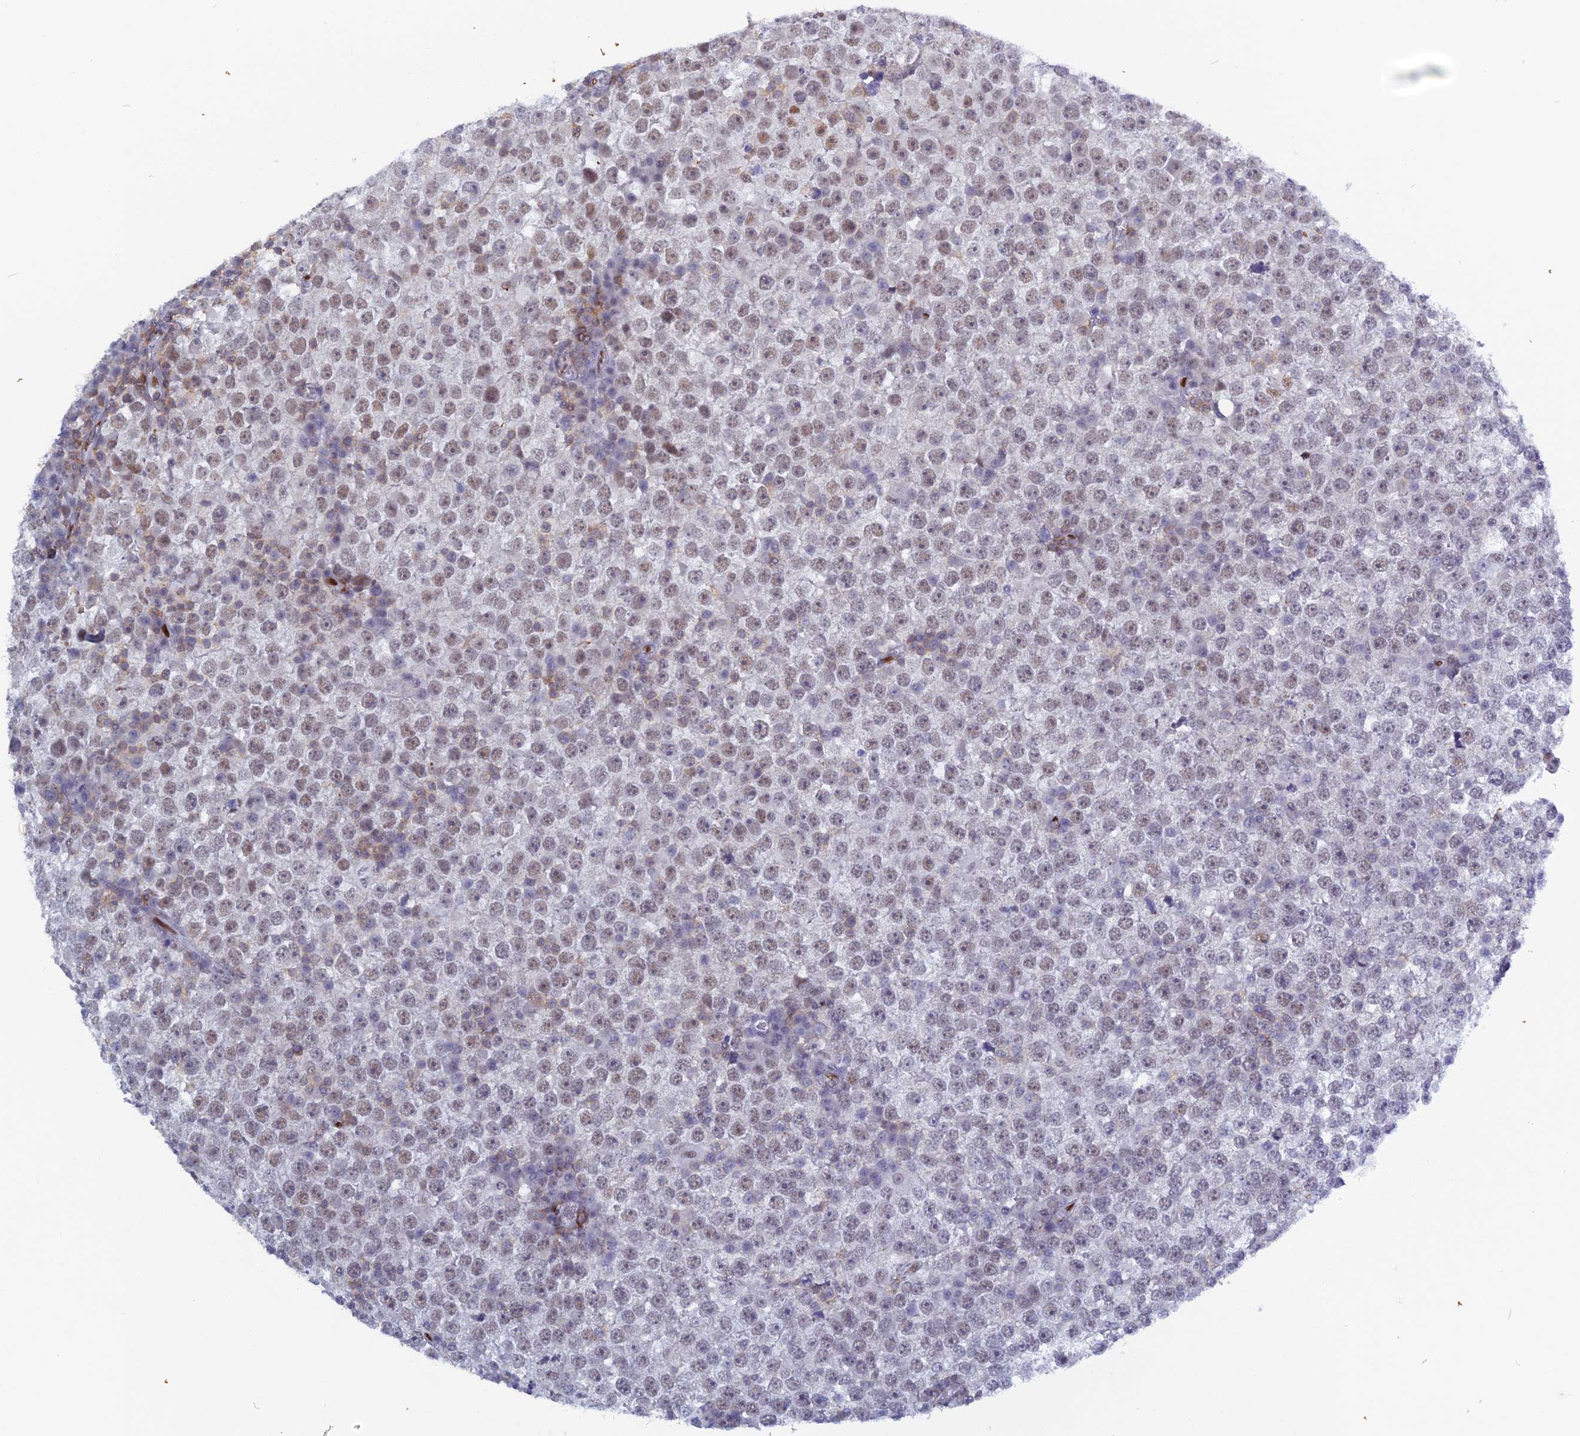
{"staining": {"intensity": "weak", "quantity": ">75%", "location": "nuclear"}, "tissue": "testis cancer", "cell_type": "Tumor cells", "image_type": "cancer", "snomed": [{"axis": "morphology", "description": "Seminoma, NOS"}, {"axis": "topography", "description": "Testis"}], "caption": "IHC (DAB) staining of seminoma (testis) reveals weak nuclear protein positivity in about >75% of tumor cells.", "gene": "NOL4L", "patient": {"sex": "male", "age": 65}}